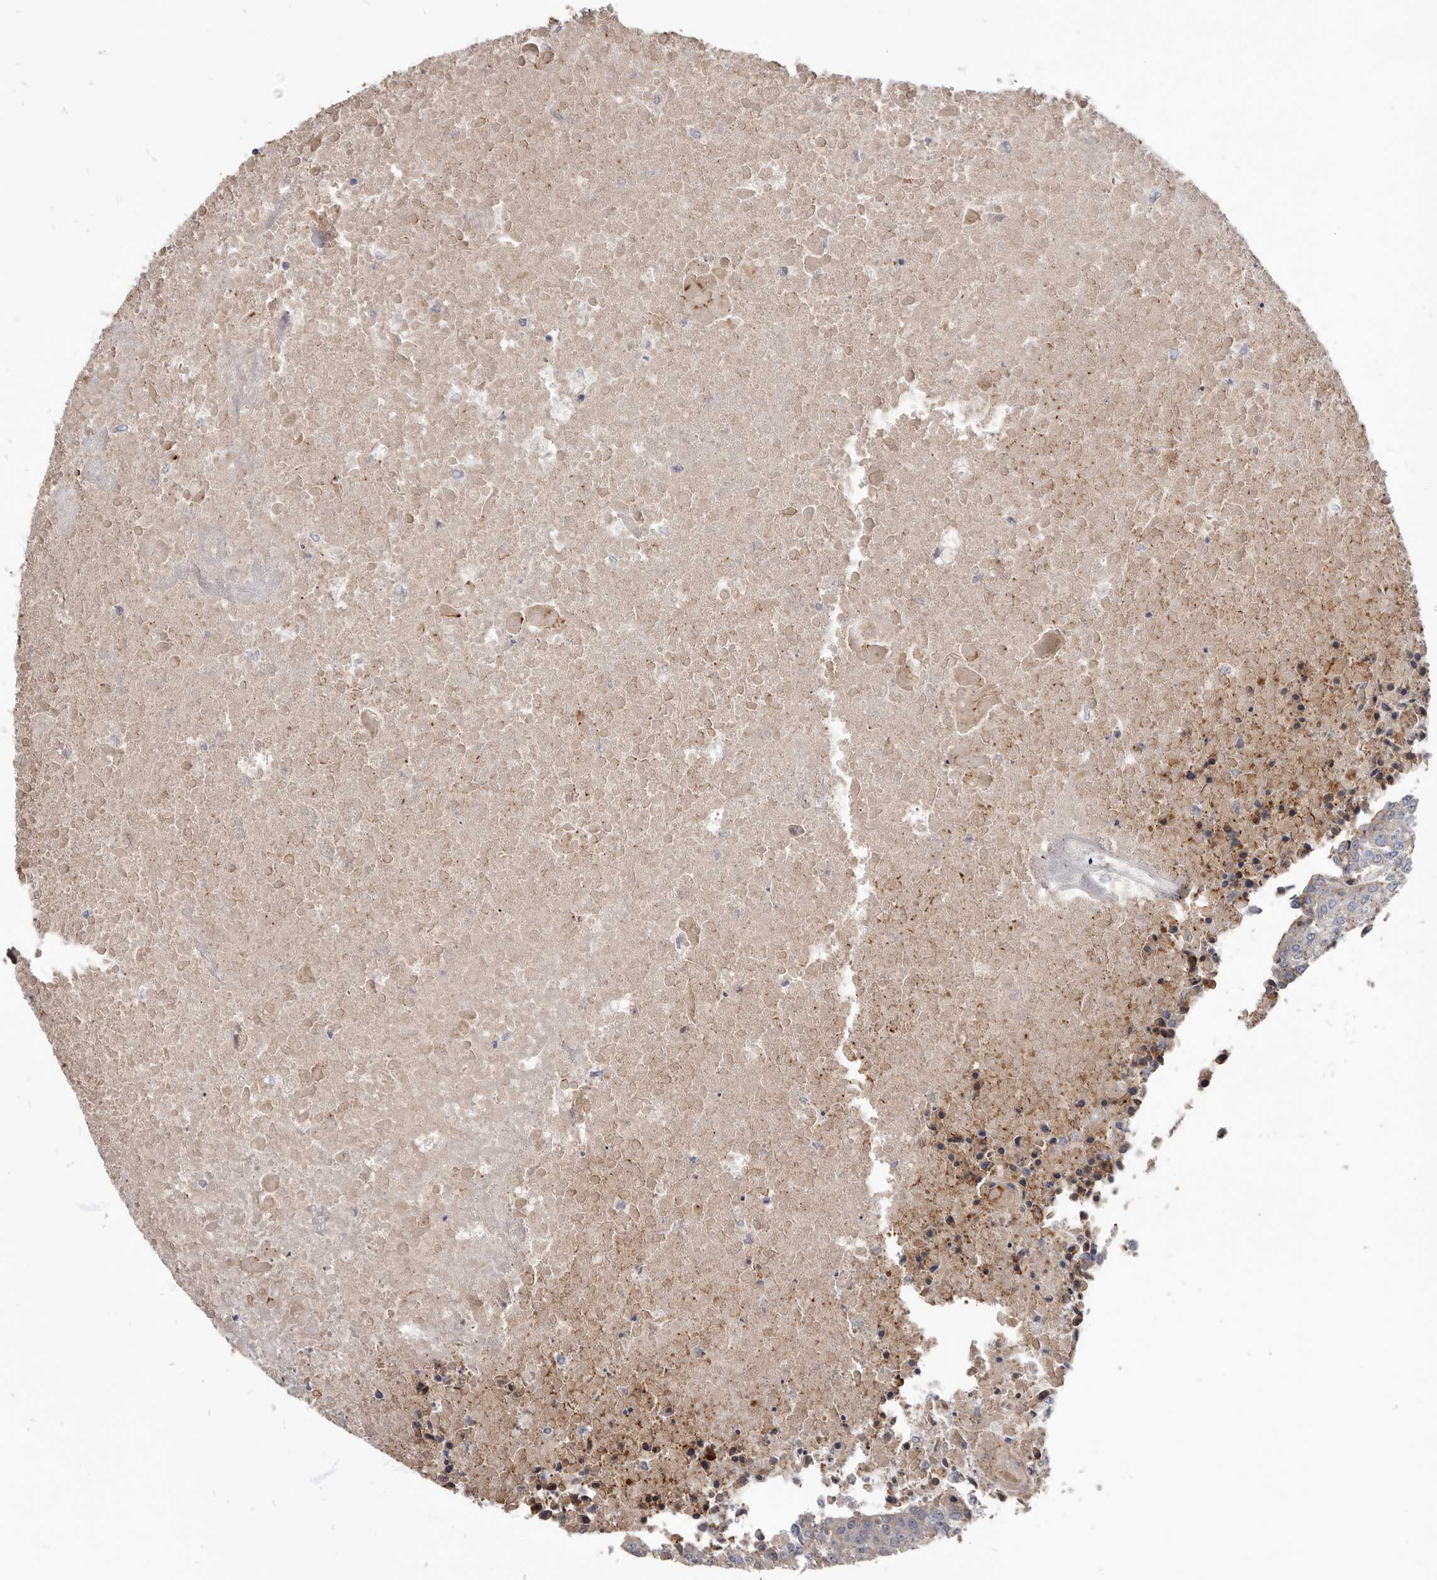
{"staining": {"intensity": "negative", "quantity": "none", "location": "none"}, "tissue": "urothelial cancer", "cell_type": "Tumor cells", "image_type": "cancer", "snomed": [{"axis": "morphology", "description": "Urothelial carcinoma, High grade"}, {"axis": "topography", "description": "Urinary bladder"}], "caption": "DAB (3,3'-diaminobenzidine) immunohistochemical staining of human high-grade urothelial carcinoma exhibits no significant expression in tumor cells.", "gene": "CGN", "patient": {"sex": "female", "age": 85}}